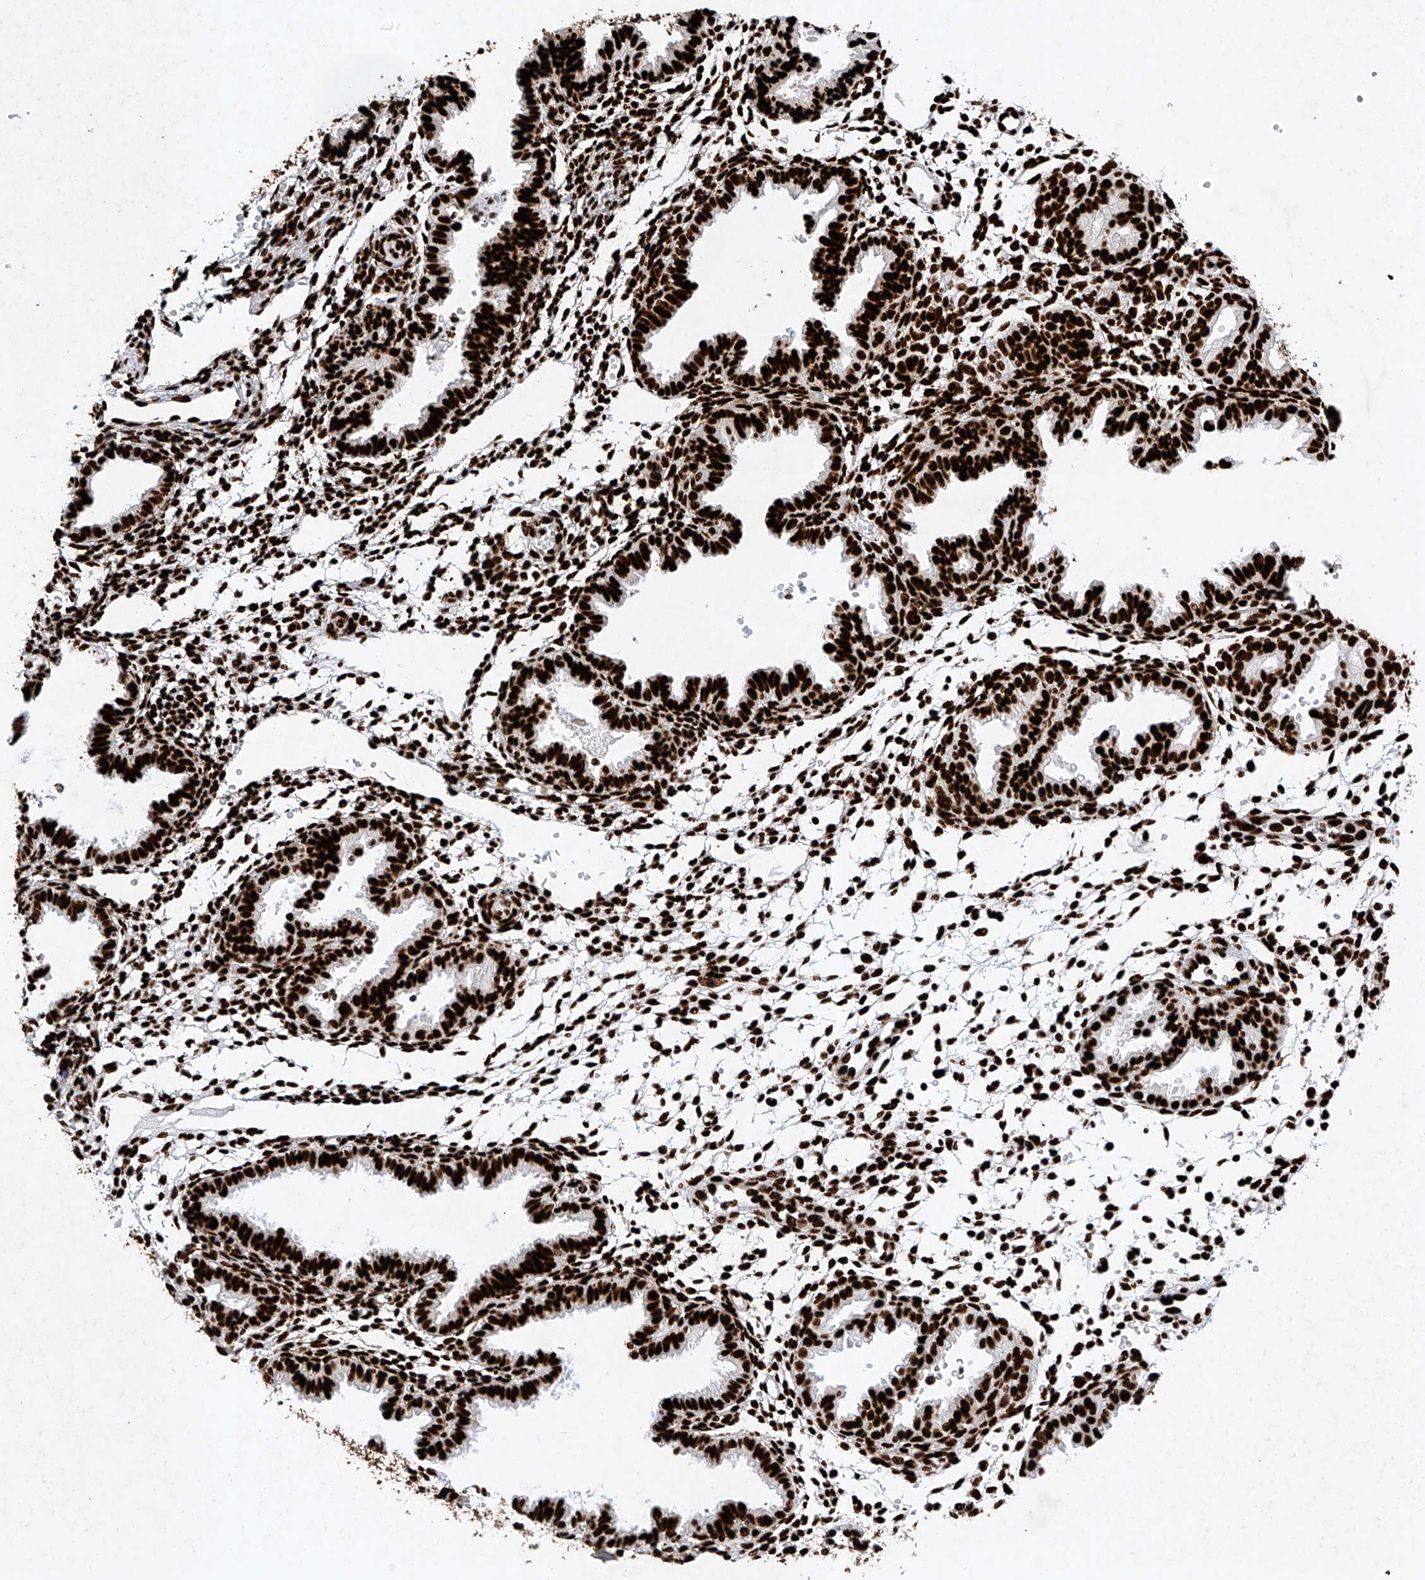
{"staining": {"intensity": "strong", "quantity": ">75%", "location": "nuclear"}, "tissue": "endometrium", "cell_type": "Cells in endometrial stroma", "image_type": "normal", "snomed": [{"axis": "morphology", "description": "Normal tissue, NOS"}, {"axis": "topography", "description": "Endometrium"}], "caption": "Immunohistochemistry (IHC) of benign human endometrium shows high levels of strong nuclear expression in about >75% of cells in endometrial stroma. Immunohistochemistry (IHC) stains the protein of interest in brown and the nuclei are stained blue.", "gene": "SRSF6", "patient": {"sex": "female", "age": 33}}